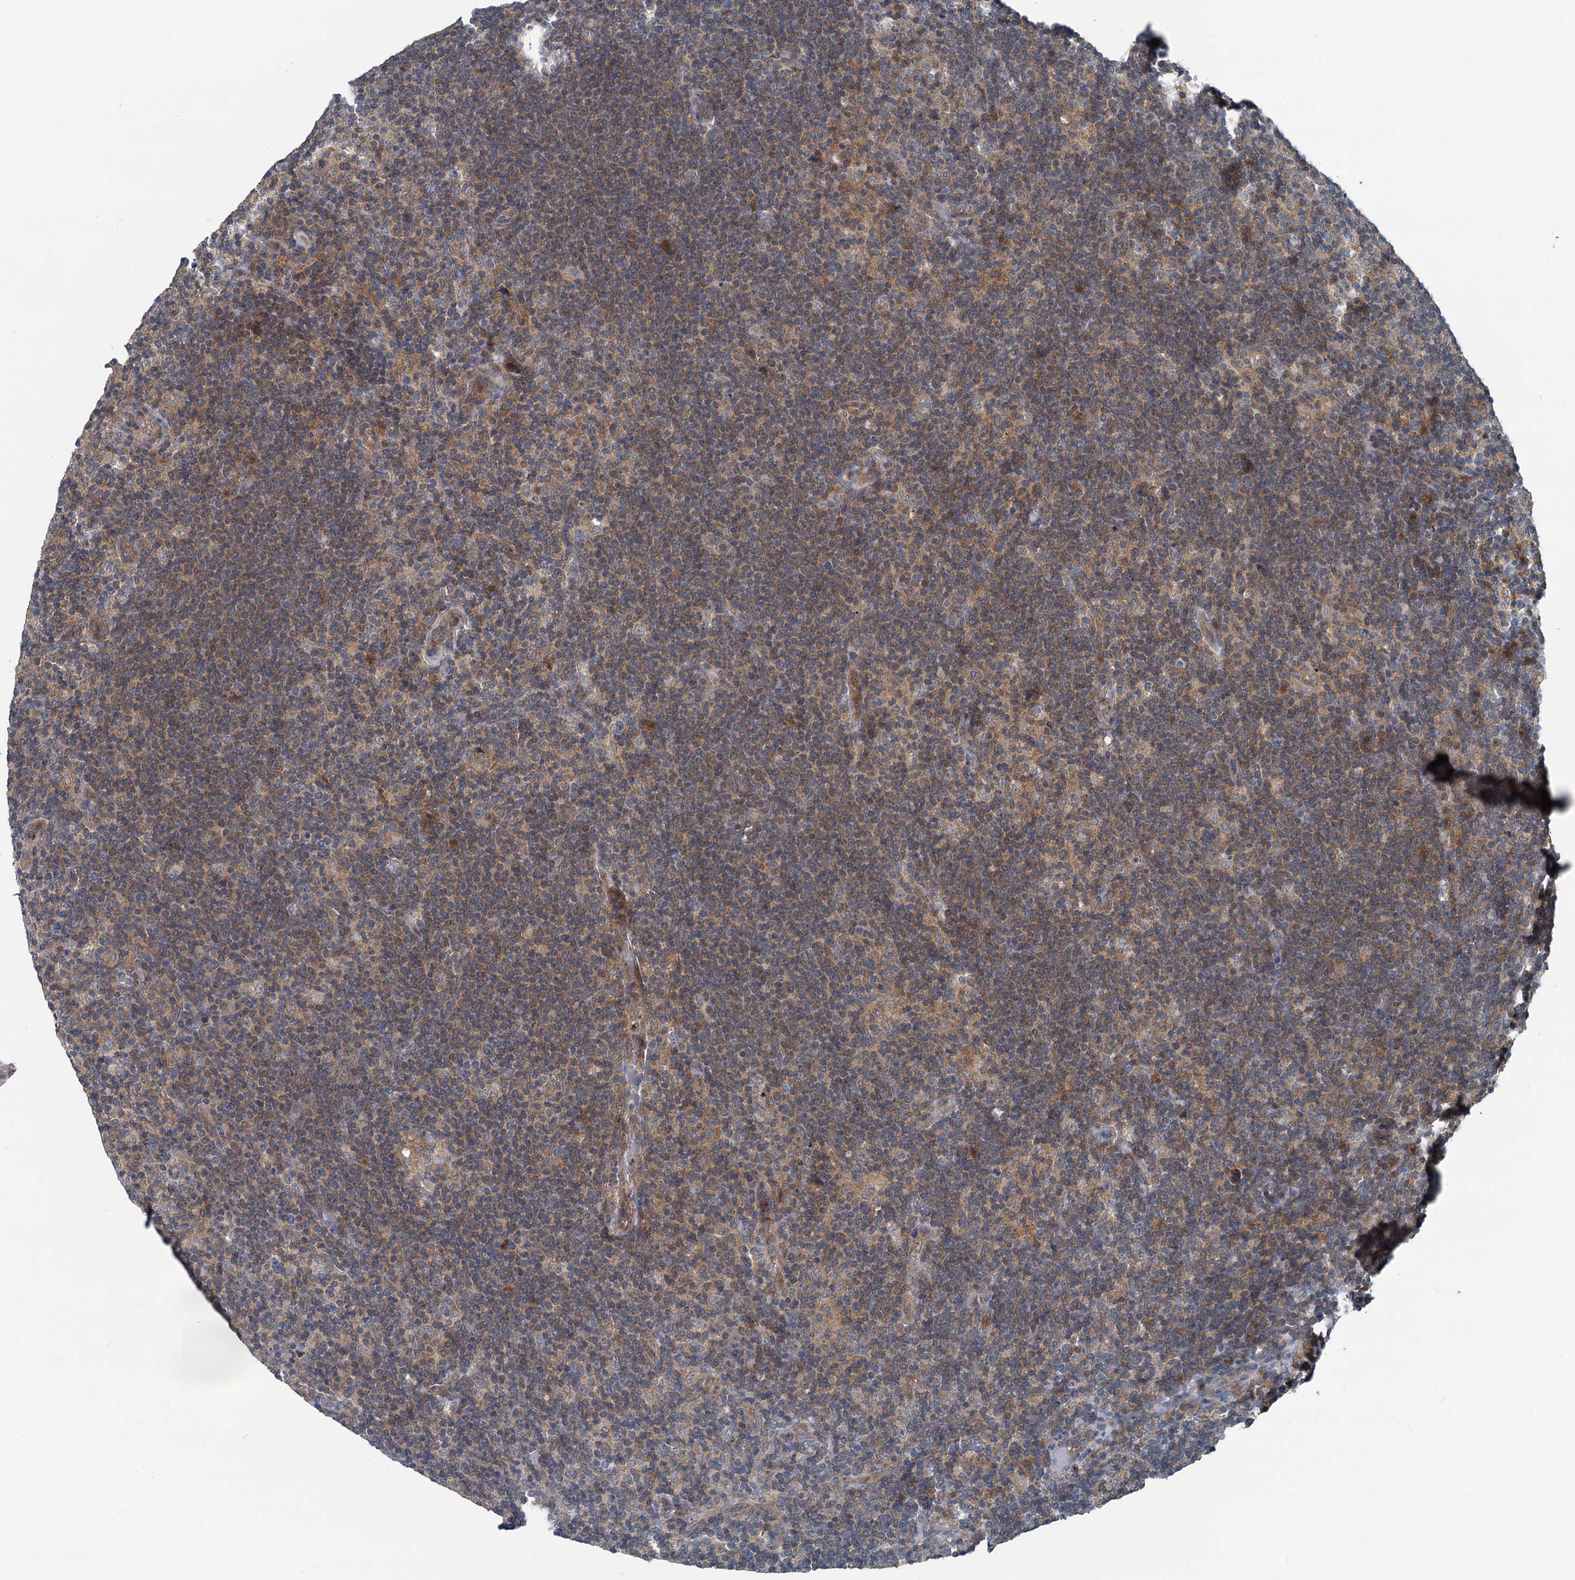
{"staining": {"intensity": "weak", "quantity": "<25%", "location": "cytoplasmic/membranous"}, "tissue": "lymphoma", "cell_type": "Tumor cells", "image_type": "cancer", "snomed": [{"axis": "morphology", "description": "Hodgkin's disease, NOS"}, {"axis": "topography", "description": "Lymph node"}], "caption": "Human Hodgkin's disease stained for a protein using IHC shows no staining in tumor cells.", "gene": "GCLM", "patient": {"sex": "female", "age": 57}}